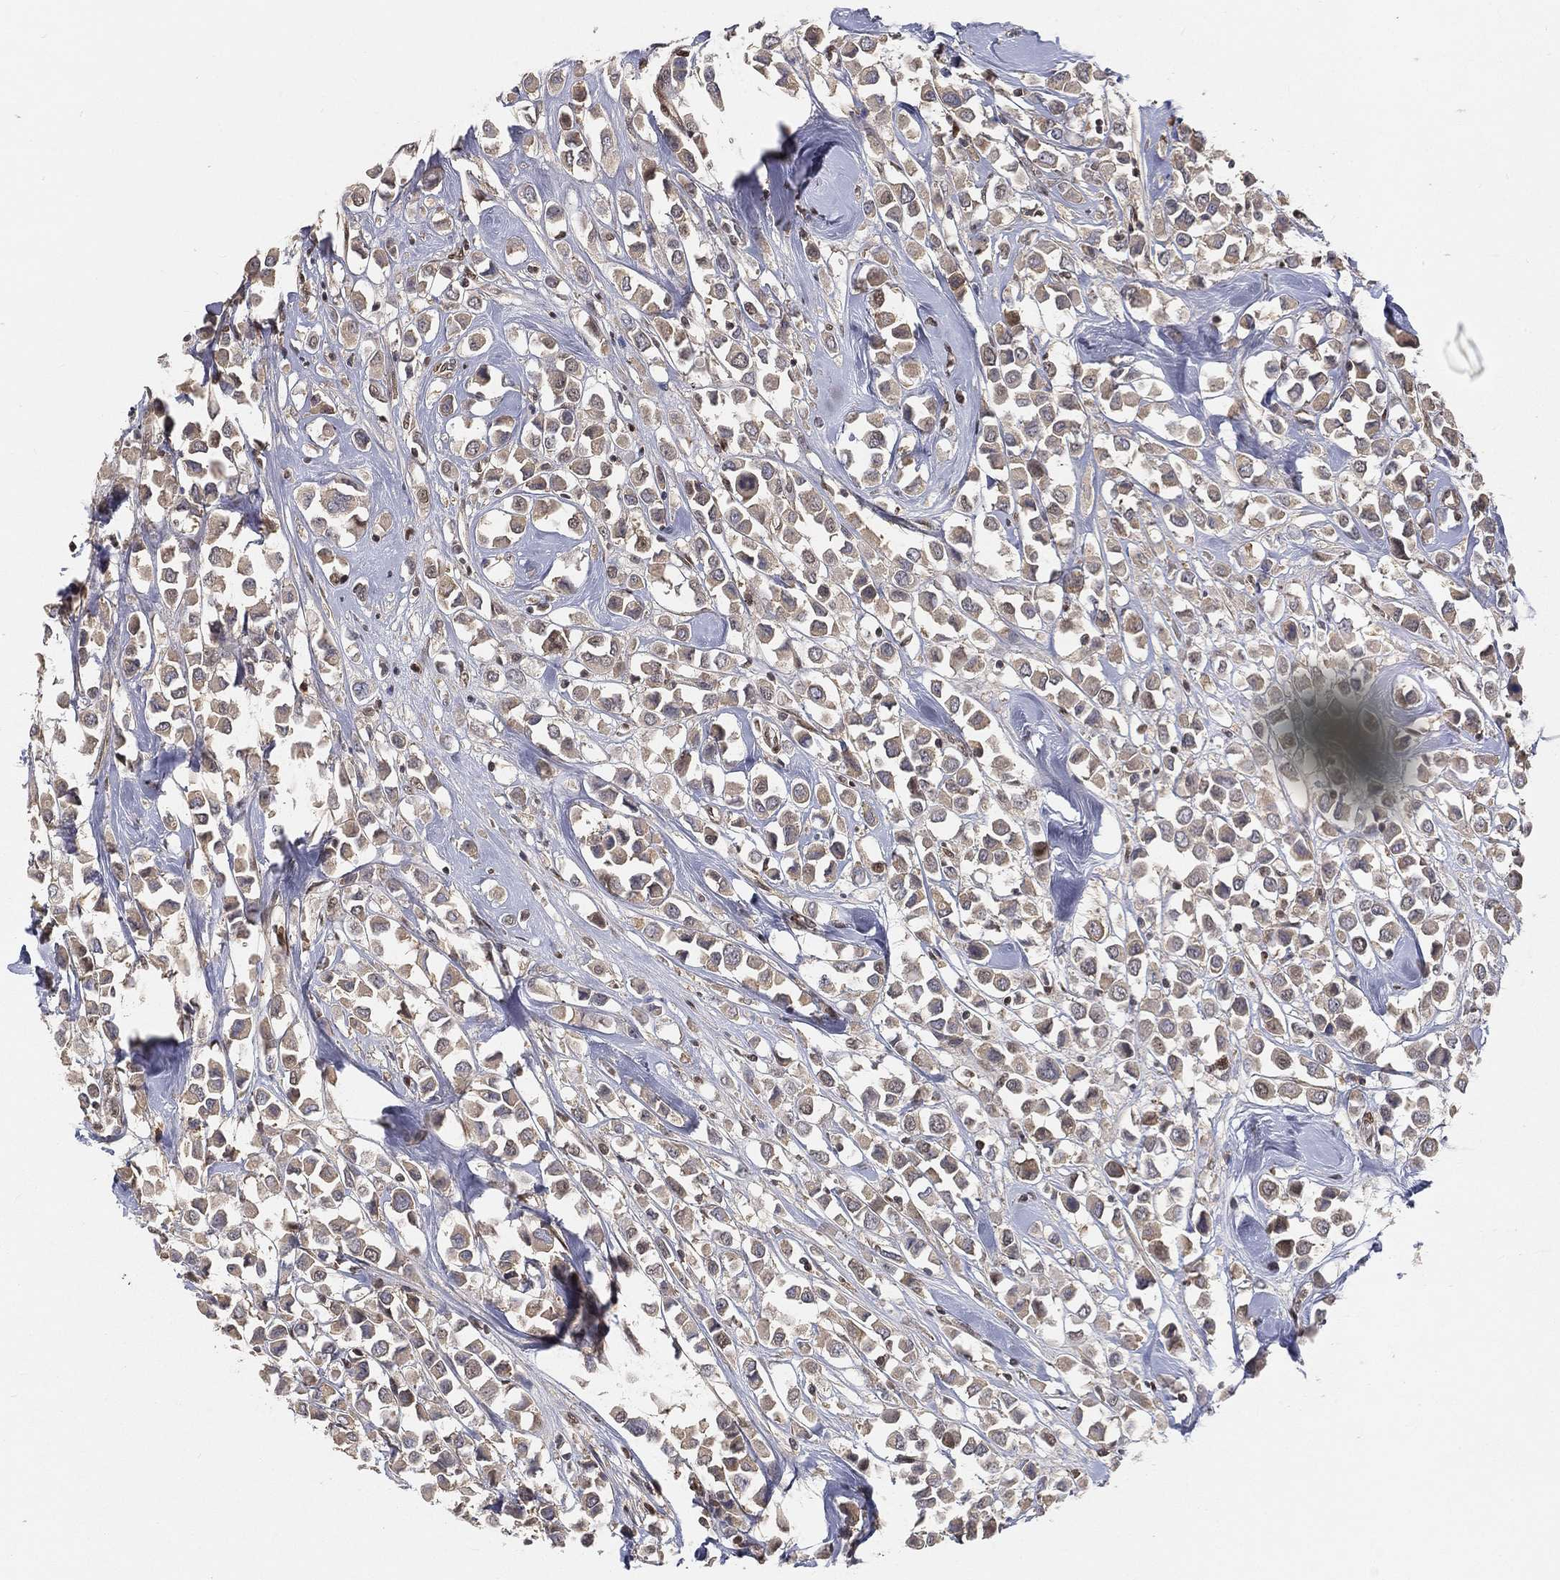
{"staining": {"intensity": "negative", "quantity": "none", "location": "none"}, "tissue": "breast cancer", "cell_type": "Tumor cells", "image_type": "cancer", "snomed": [{"axis": "morphology", "description": "Duct carcinoma"}, {"axis": "topography", "description": "Breast"}], "caption": "The IHC photomicrograph has no significant staining in tumor cells of breast cancer (infiltrating ductal carcinoma) tissue.", "gene": "CRTC3", "patient": {"sex": "female", "age": 61}}